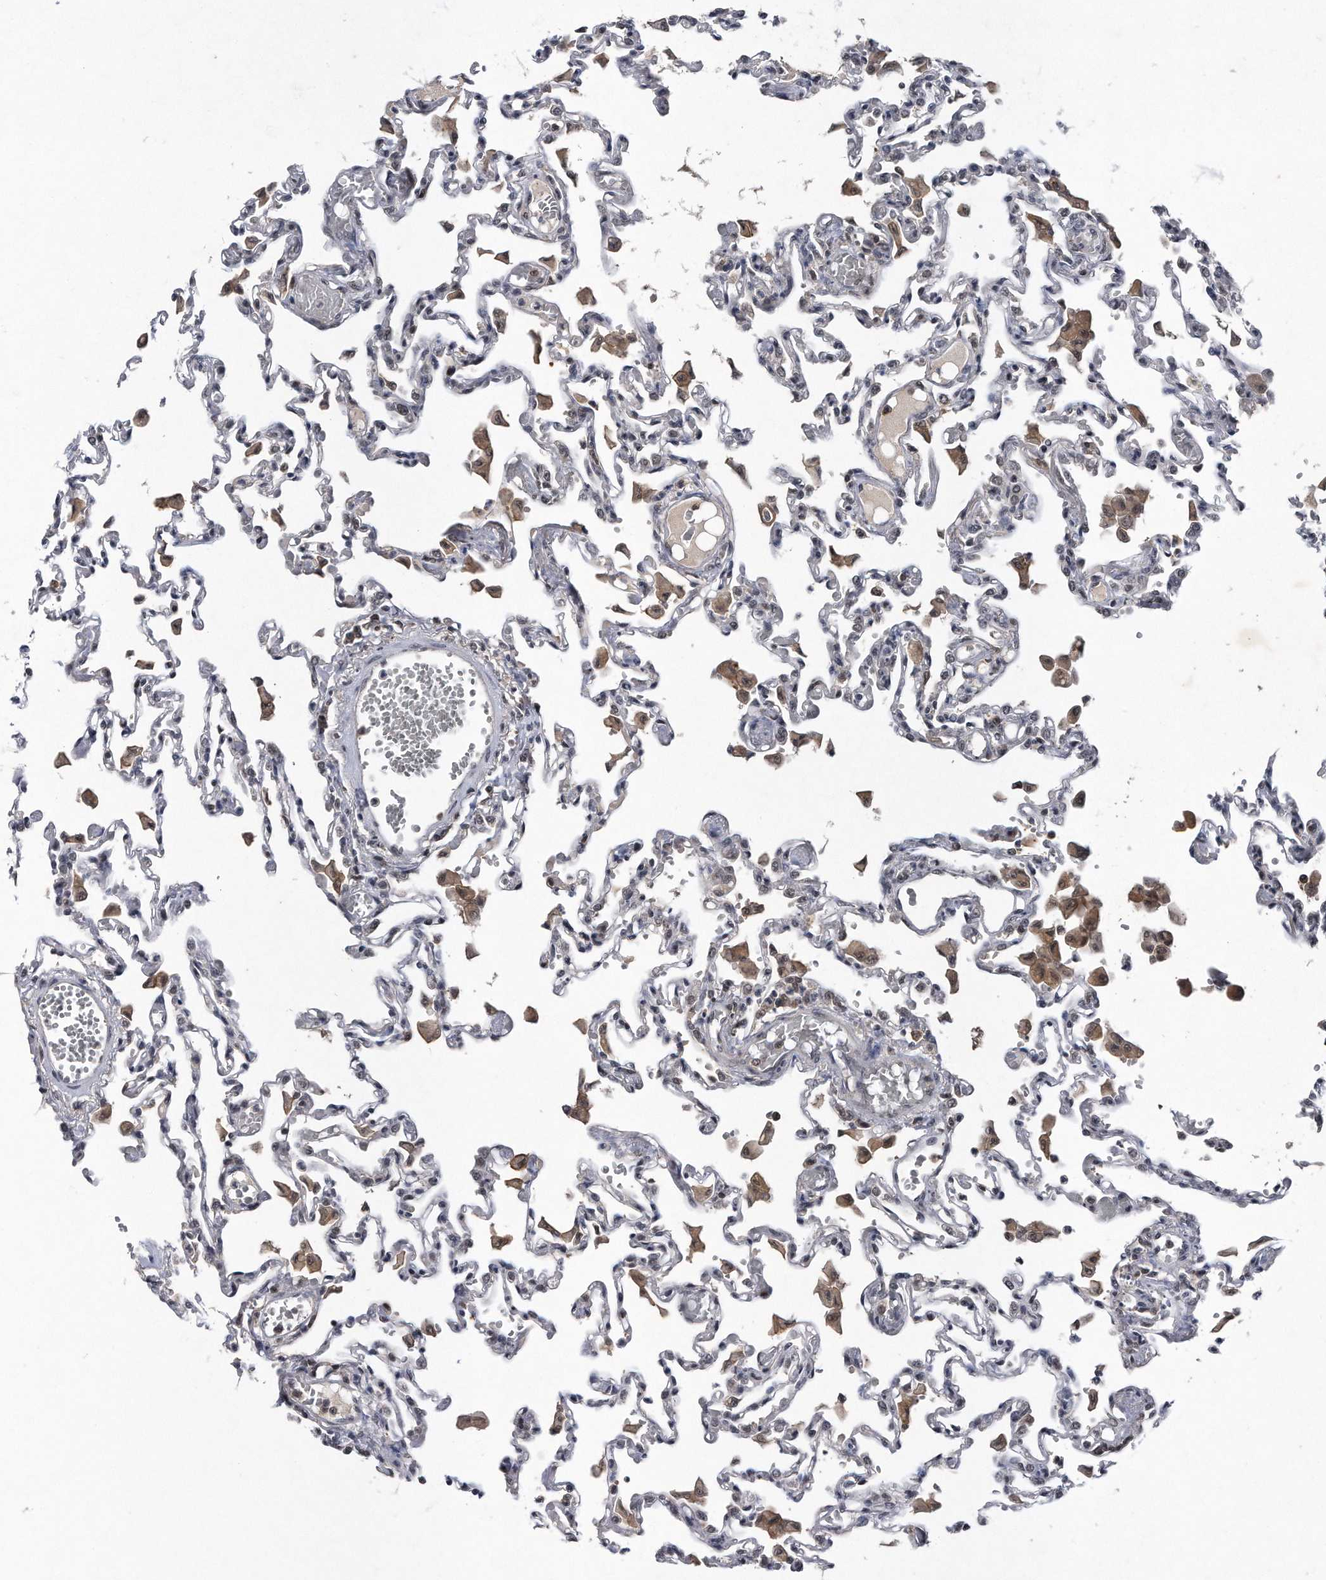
{"staining": {"intensity": "weak", "quantity": "<25%", "location": "cytoplasmic/membranous"}, "tissue": "lung", "cell_type": "Alveolar cells", "image_type": "normal", "snomed": [{"axis": "morphology", "description": "Normal tissue, NOS"}, {"axis": "topography", "description": "Bronchus"}, {"axis": "topography", "description": "Lung"}], "caption": "IHC histopathology image of benign lung: human lung stained with DAB demonstrates no significant protein staining in alveolar cells. (Stains: DAB (3,3'-diaminobenzidine) IHC with hematoxylin counter stain, Microscopy: brightfield microscopy at high magnification).", "gene": "VIRMA", "patient": {"sex": "female", "age": 49}}